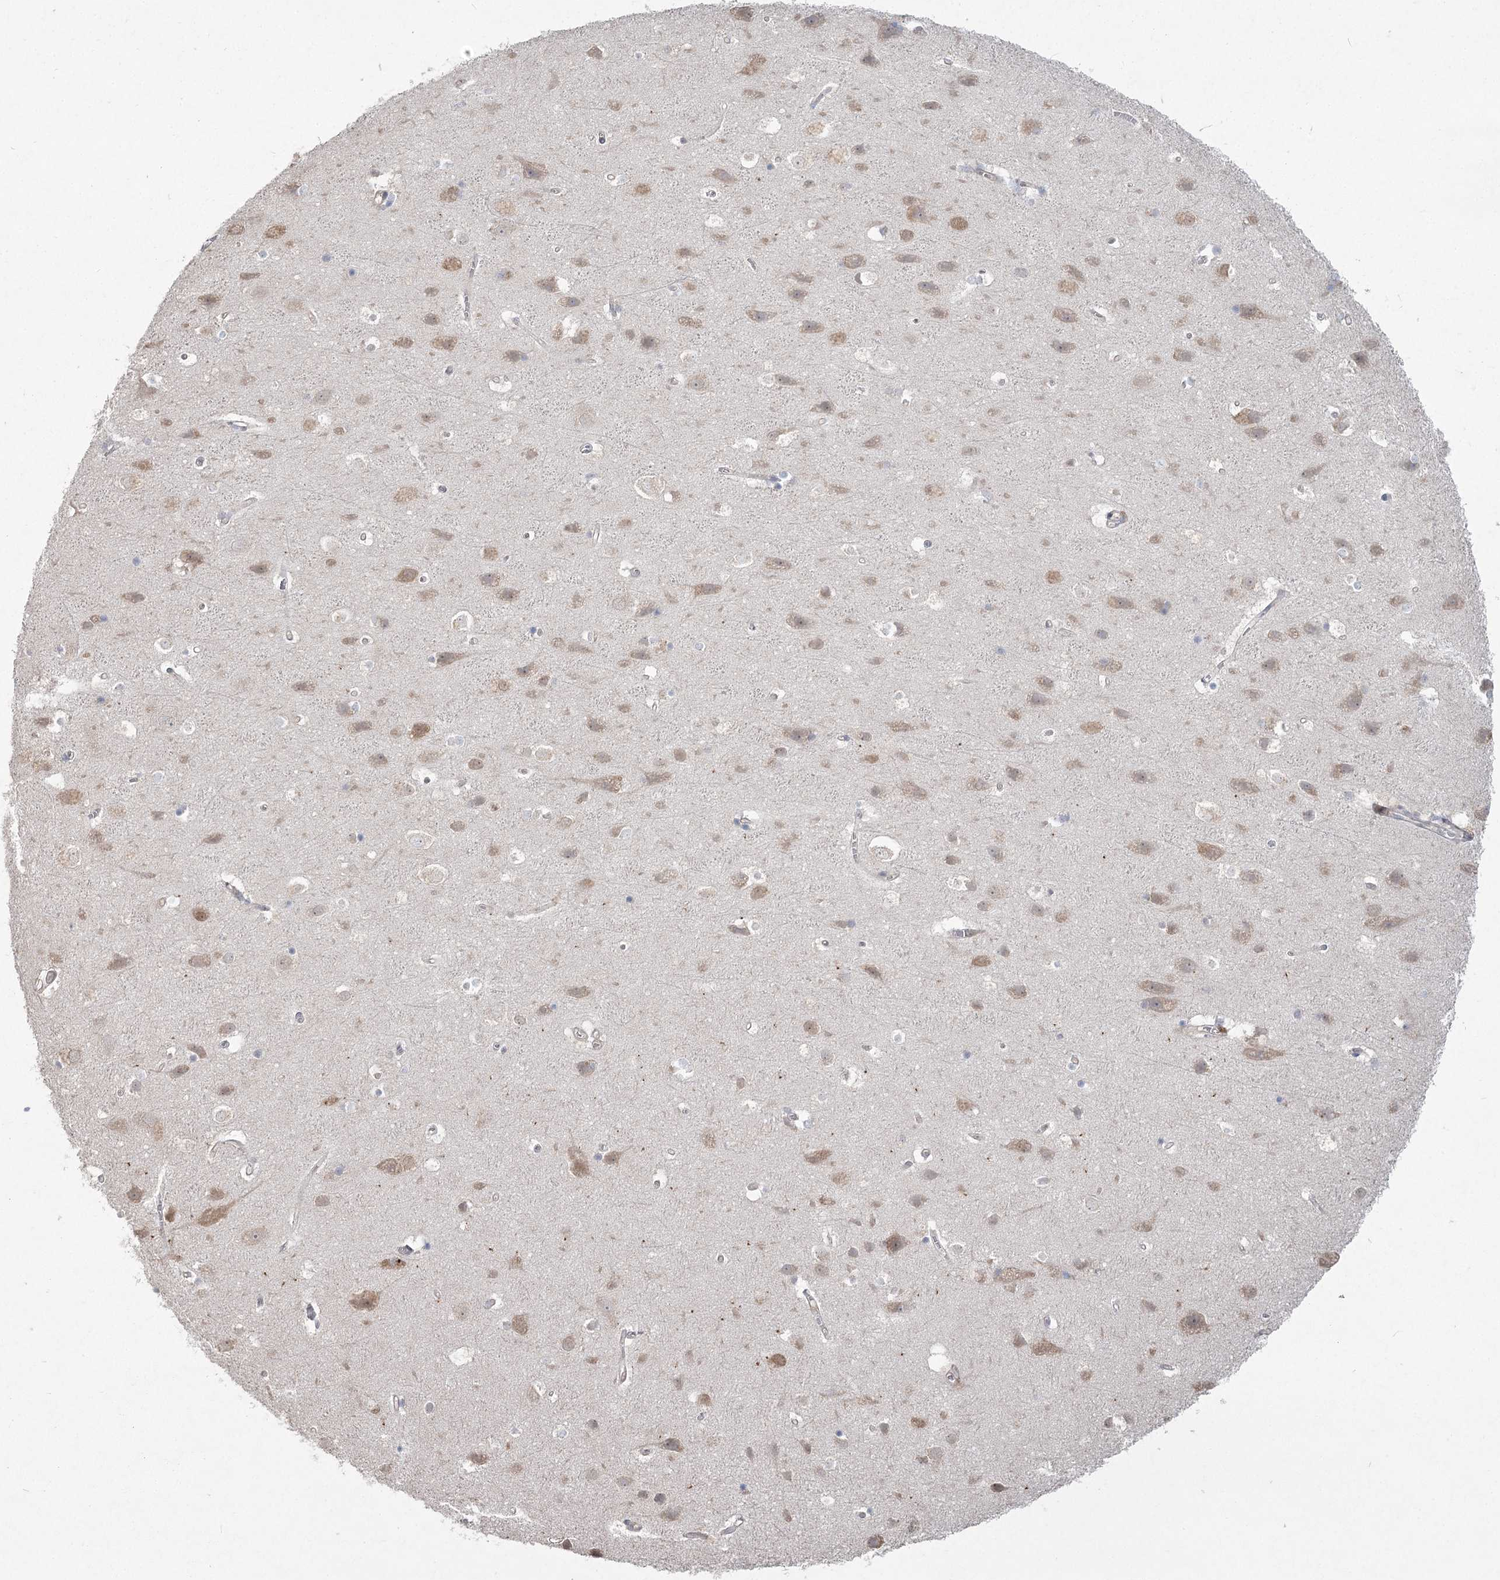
{"staining": {"intensity": "negative", "quantity": "none", "location": "none"}, "tissue": "cerebral cortex", "cell_type": "Endothelial cells", "image_type": "normal", "snomed": [{"axis": "morphology", "description": "Normal tissue, NOS"}, {"axis": "topography", "description": "Cerebral cortex"}], "caption": "This is an immunohistochemistry histopathology image of normal human cerebral cortex. There is no positivity in endothelial cells.", "gene": "CAMTA1", "patient": {"sex": "male", "age": 54}}